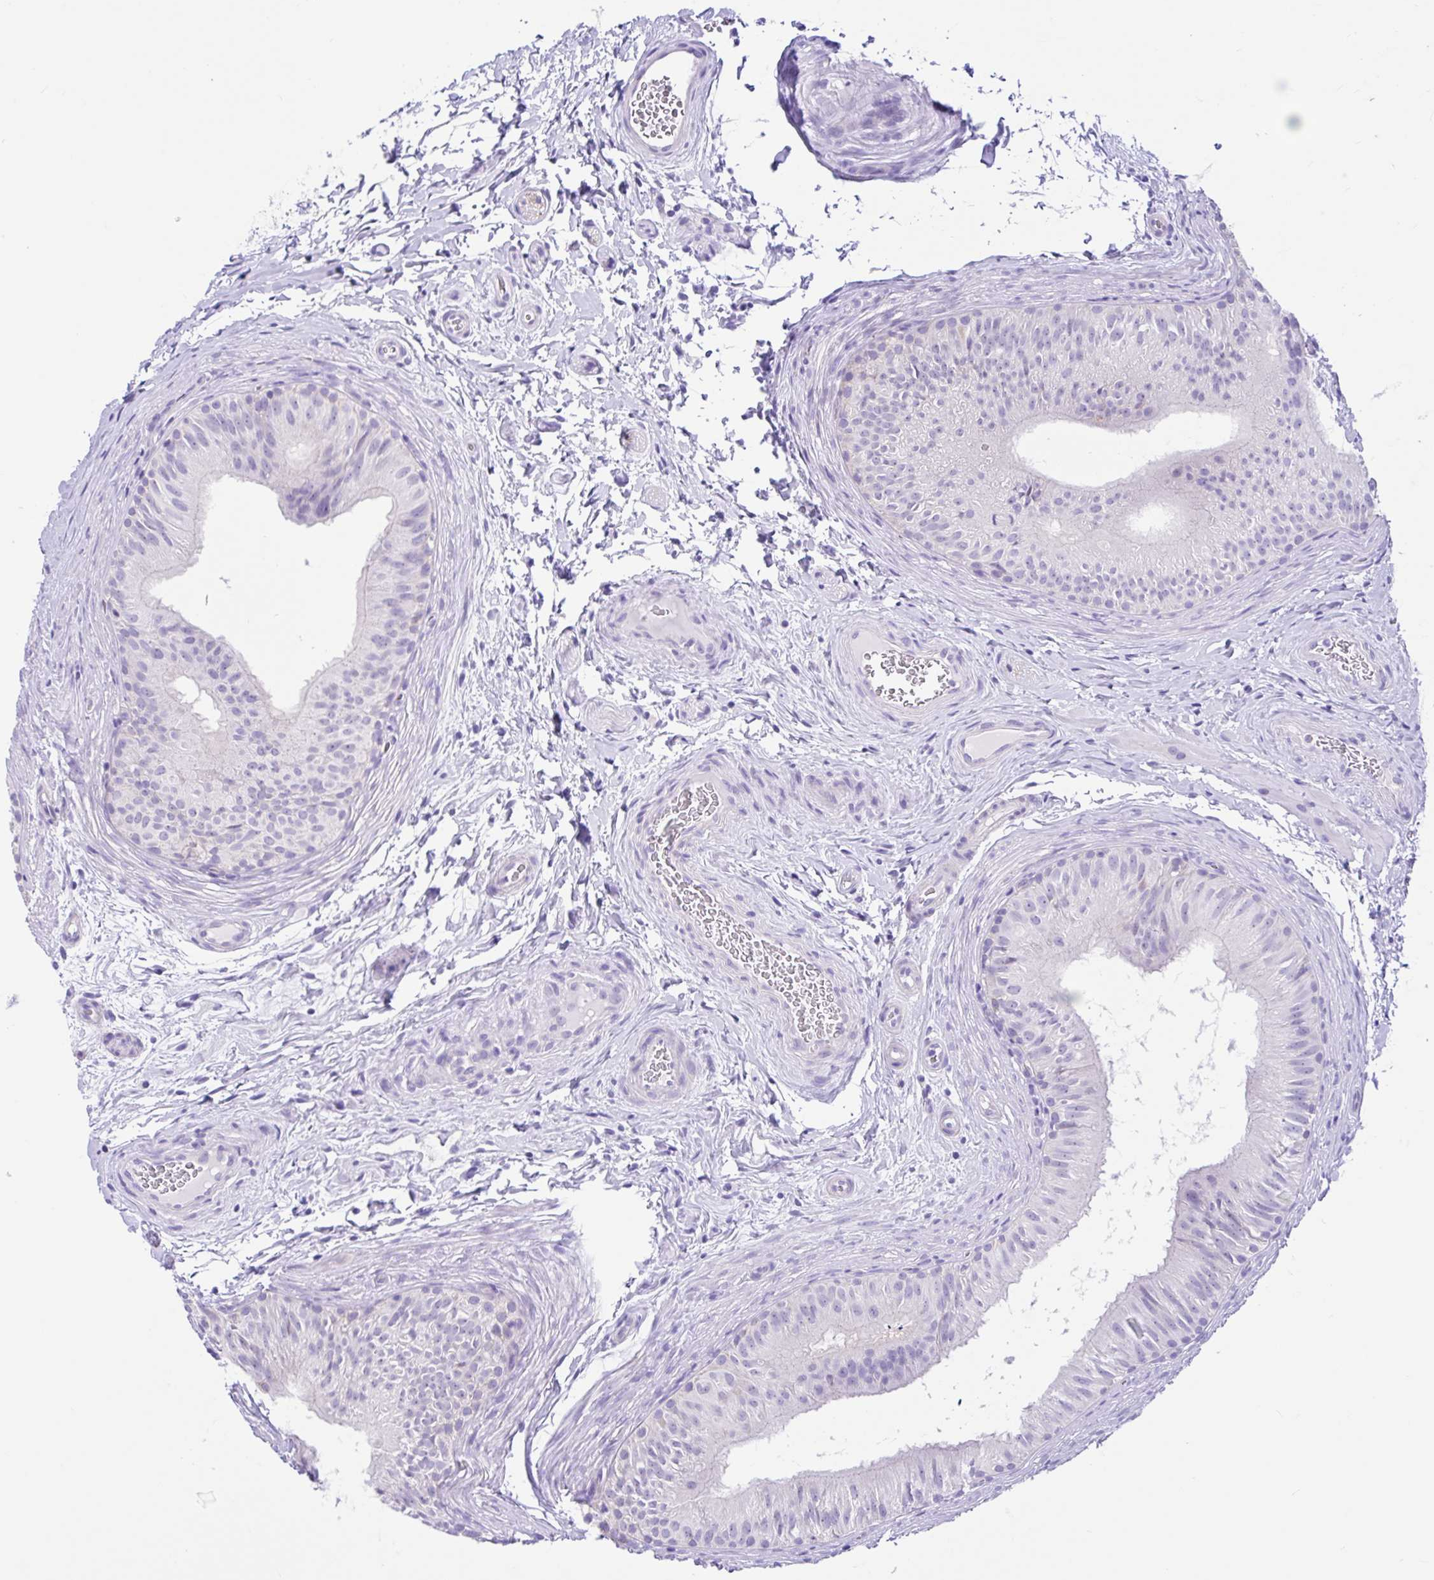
{"staining": {"intensity": "weak", "quantity": "<25%", "location": "cytoplasmic/membranous"}, "tissue": "epididymis", "cell_type": "Glandular cells", "image_type": "normal", "snomed": [{"axis": "morphology", "description": "Normal tissue, NOS"}, {"axis": "topography", "description": "Epididymis"}], "caption": "This is an immunohistochemistry micrograph of benign human epididymis. There is no staining in glandular cells.", "gene": "NDUFS2", "patient": {"sex": "male", "age": 24}}